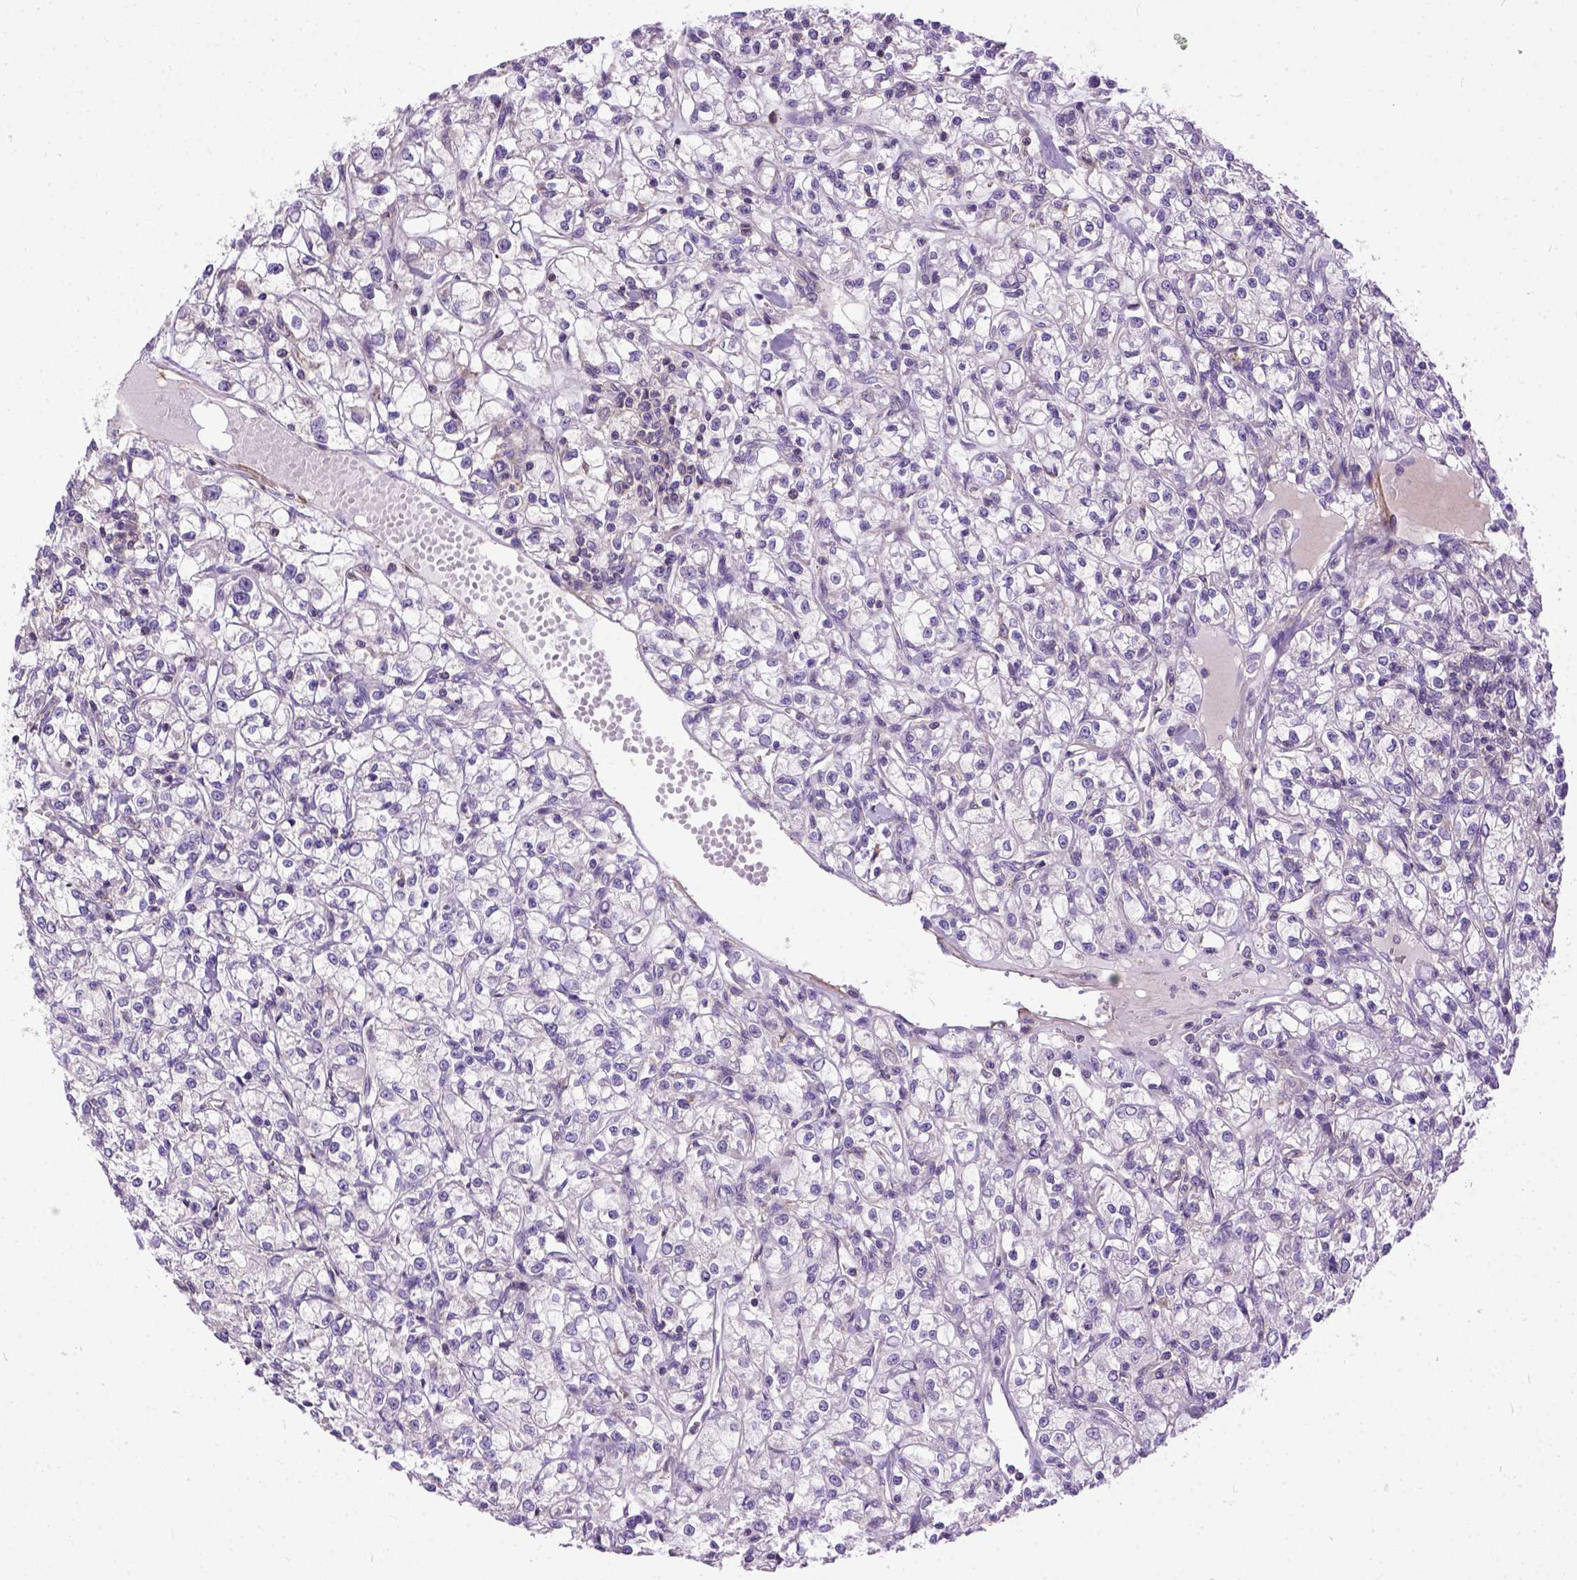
{"staining": {"intensity": "negative", "quantity": "none", "location": "none"}, "tissue": "renal cancer", "cell_type": "Tumor cells", "image_type": "cancer", "snomed": [{"axis": "morphology", "description": "Adenocarcinoma, NOS"}, {"axis": "topography", "description": "Kidney"}], "caption": "Renal cancer stained for a protein using IHC reveals no expression tumor cells.", "gene": "BANF2", "patient": {"sex": "female", "age": 59}}